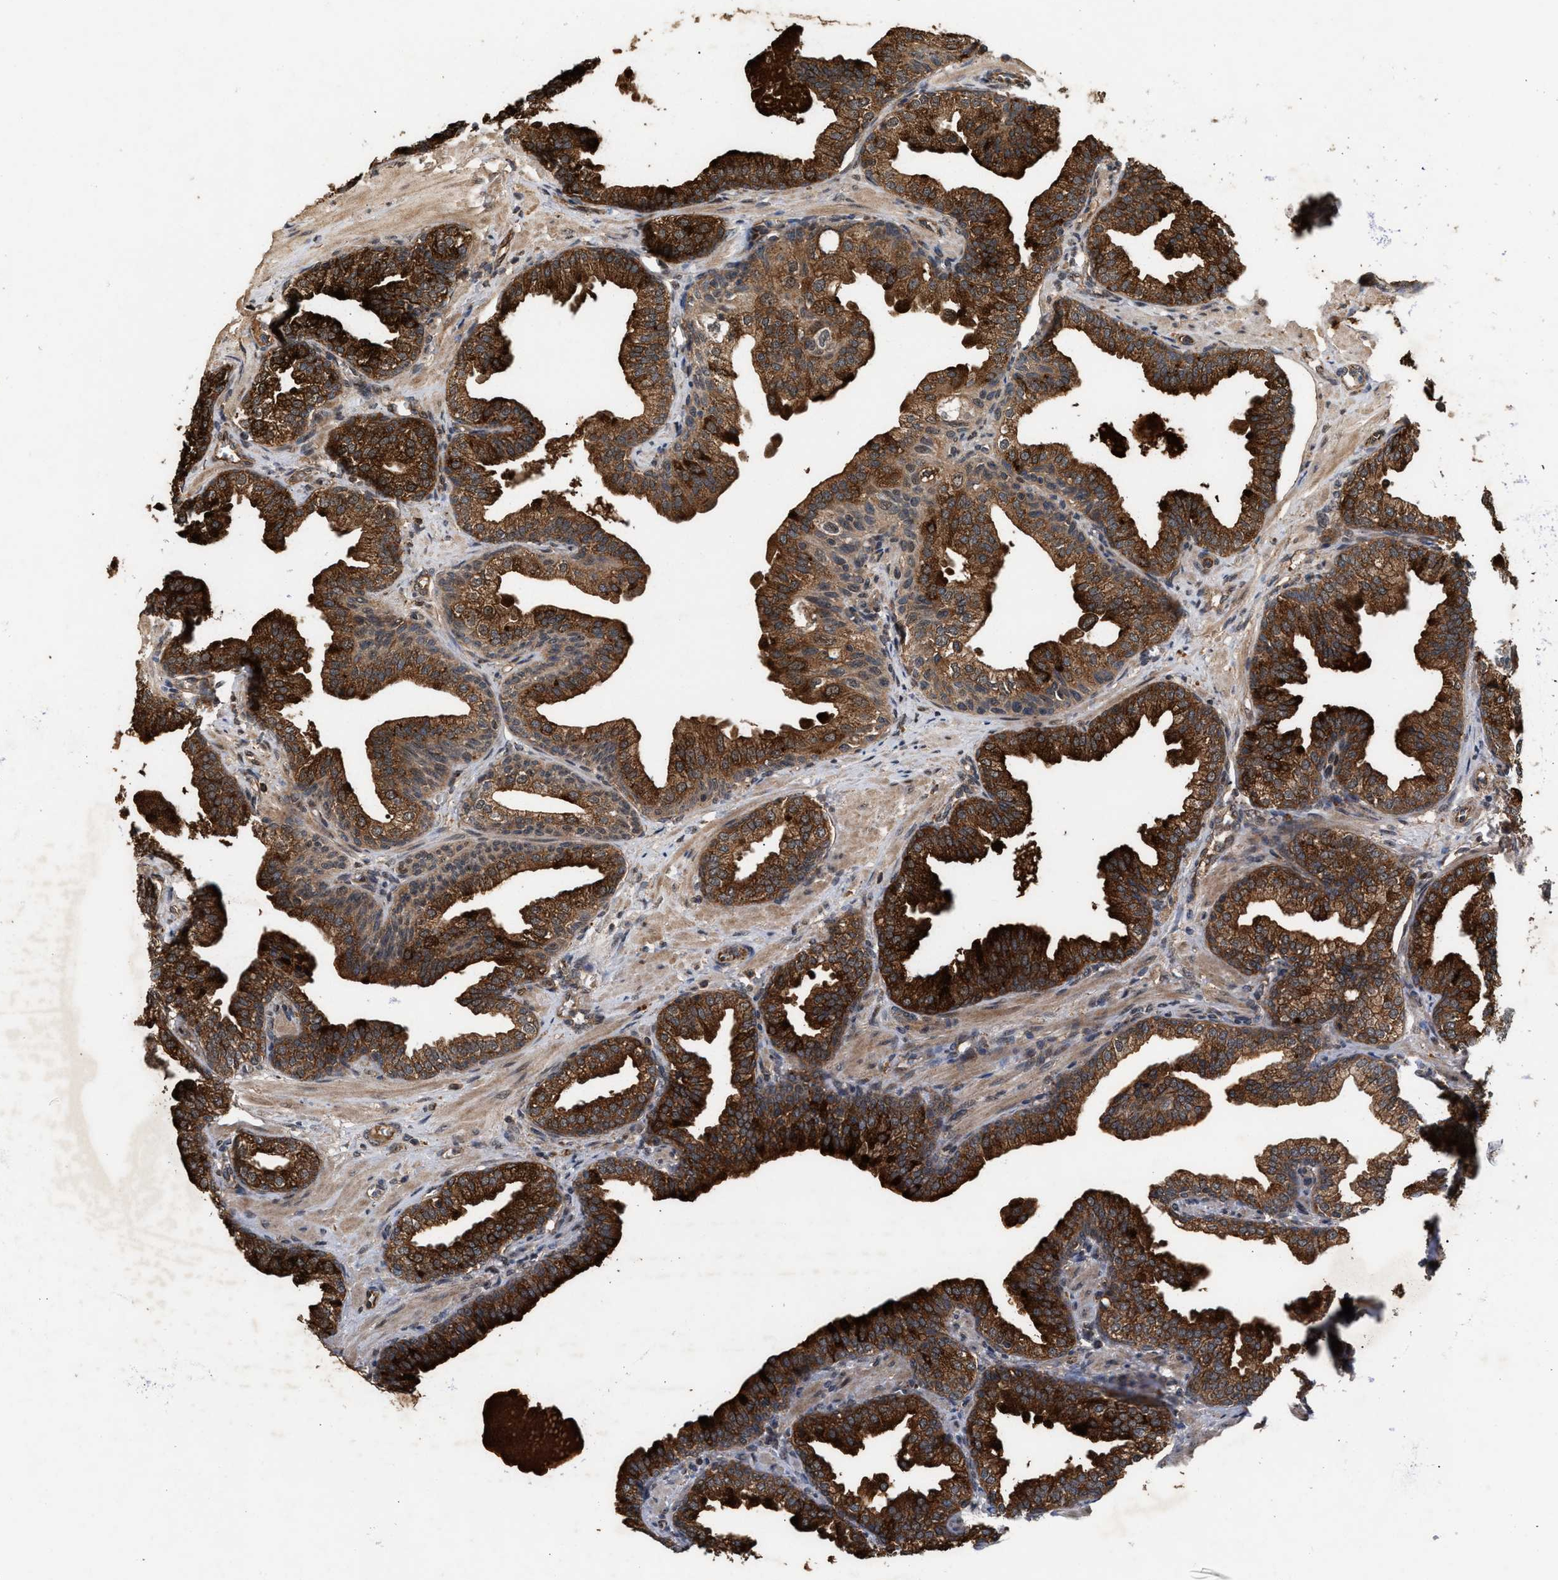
{"staining": {"intensity": "strong", "quantity": ">75%", "location": "cytoplasmic/membranous"}, "tissue": "prostate cancer", "cell_type": "Tumor cells", "image_type": "cancer", "snomed": [{"axis": "morphology", "description": "Adenocarcinoma, High grade"}, {"axis": "topography", "description": "Prostate"}], "caption": "About >75% of tumor cells in prostate high-grade adenocarcinoma exhibit strong cytoplasmic/membranous protein staining as visualized by brown immunohistochemical staining.", "gene": "ZNHIT6", "patient": {"sex": "male", "age": 52}}